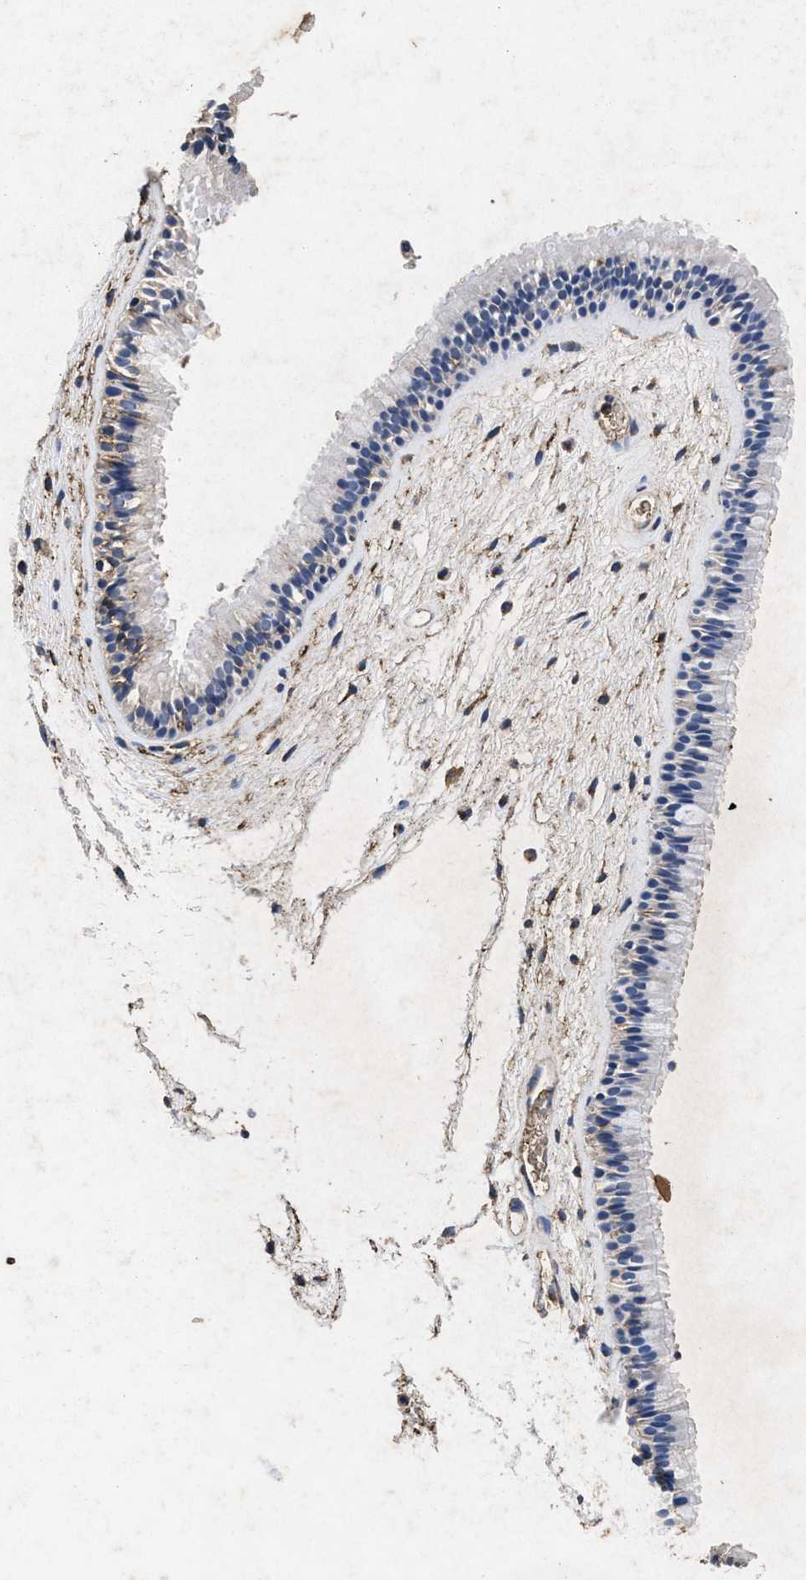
{"staining": {"intensity": "moderate", "quantity": "25%-75%", "location": "cytoplasmic/membranous"}, "tissue": "nasopharynx", "cell_type": "Respiratory epithelial cells", "image_type": "normal", "snomed": [{"axis": "morphology", "description": "Normal tissue, NOS"}, {"axis": "morphology", "description": "Inflammation, NOS"}, {"axis": "topography", "description": "Nasopharynx"}], "caption": "Nasopharynx stained for a protein shows moderate cytoplasmic/membranous positivity in respiratory epithelial cells. (DAB = brown stain, brightfield microscopy at high magnification).", "gene": "LTB4R2", "patient": {"sex": "male", "age": 48}}